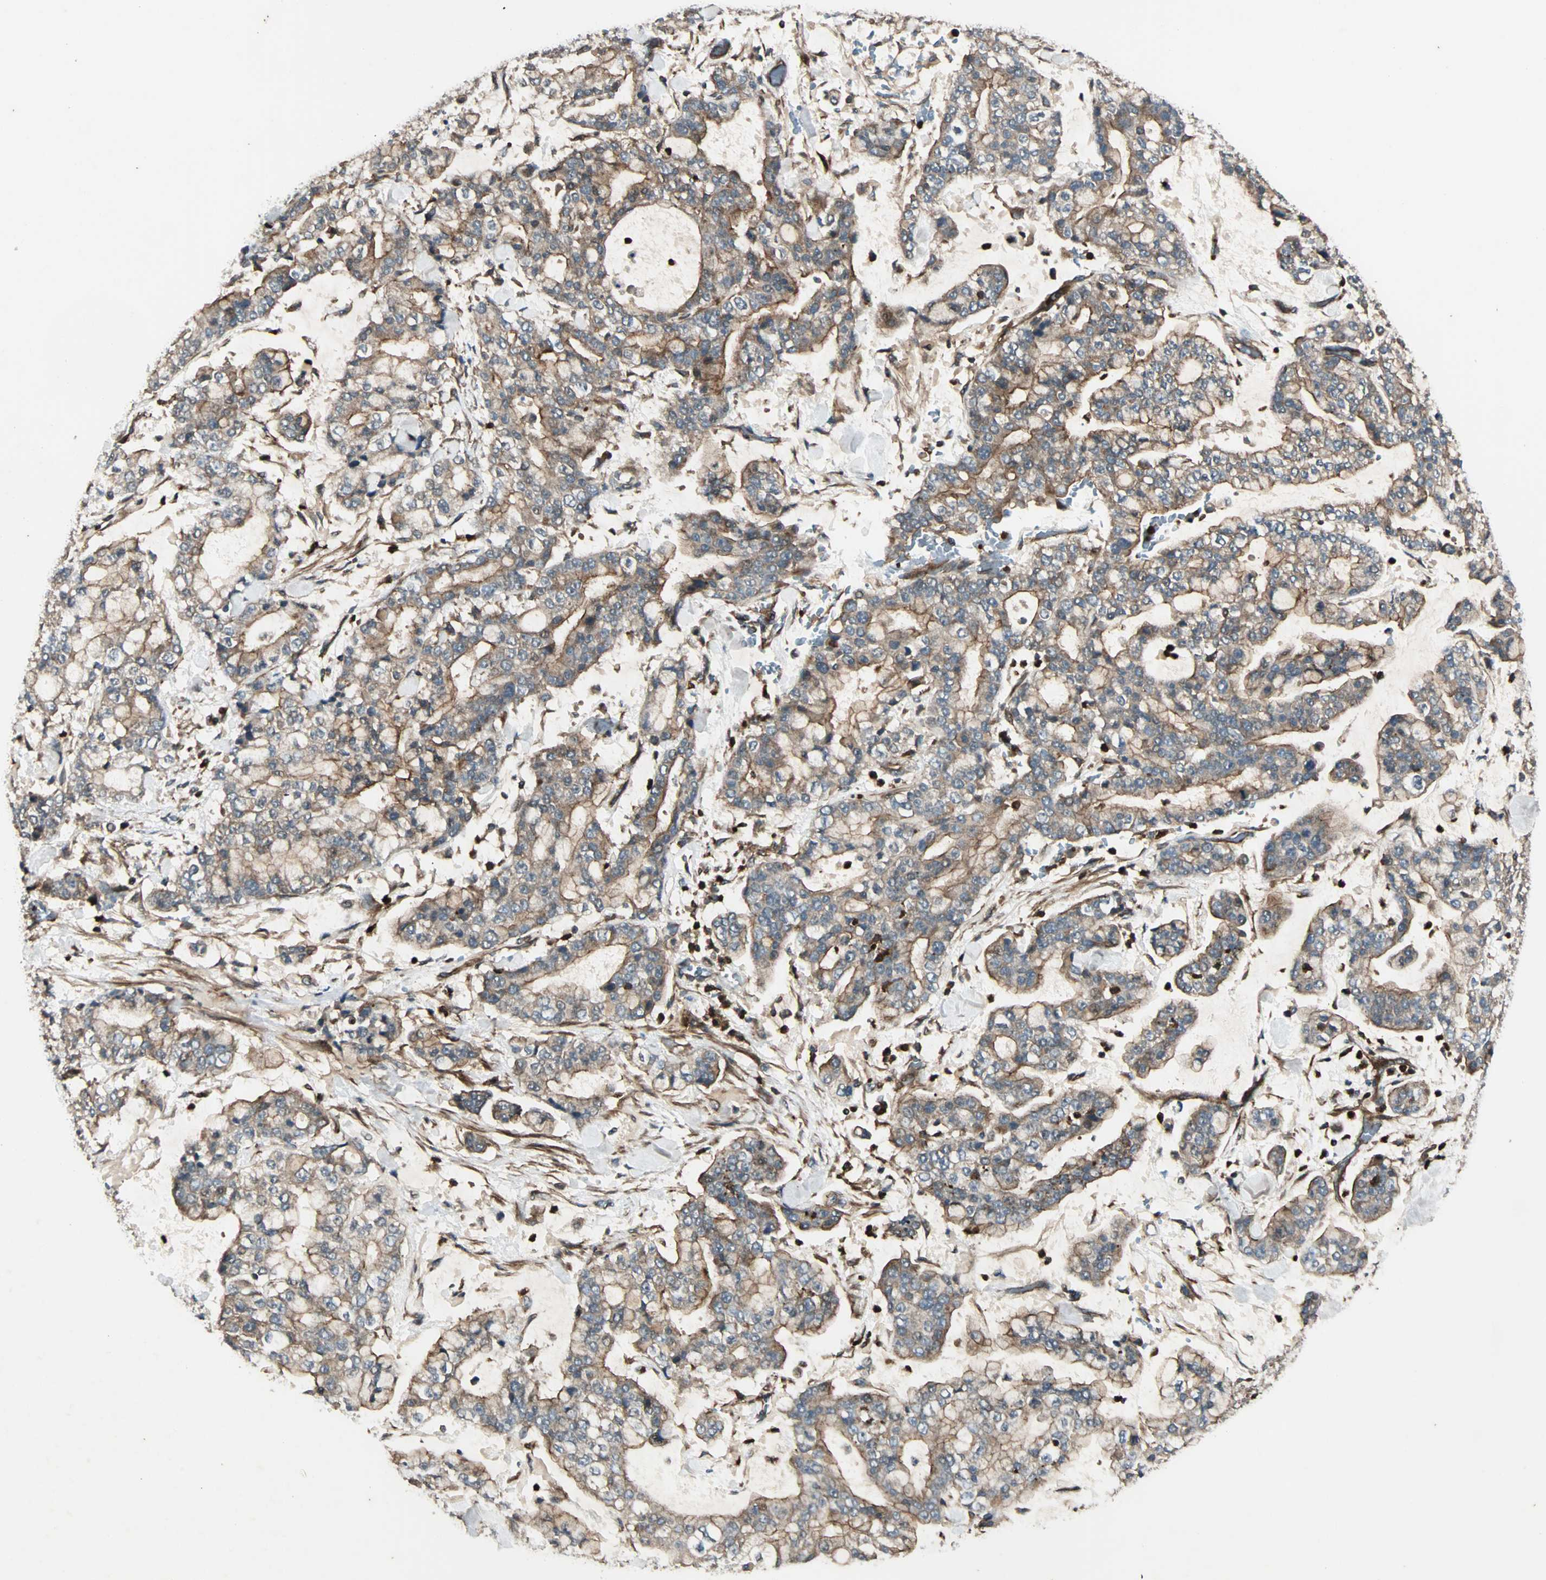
{"staining": {"intensity": "moderate", "quantity": ">75%", "location": "cytoplasmic/membranous"}, "tissue": "stomach cancer", "cell_type": "Tumor cells", "image_type": "cancer", "snomed": [{"axis": "morphology", "description": "Normal tissue, NOS"}, {"axis": "morphology", "description": "Adenocarcinoma, NOS"}, {"axis": "topography", "description": "Stomach, upper"}, {"axis": "topography", "description": "Stomach"}], "caption": "The micrograph reveals immunohistochemical staining of adenocarcinoma (stomach). There is moderate cytoplasmic/membranous expression is appreciated in about >75% of tumor cells.", "gene": "GCK", "patient": {"sex": "male", "age": 76}}